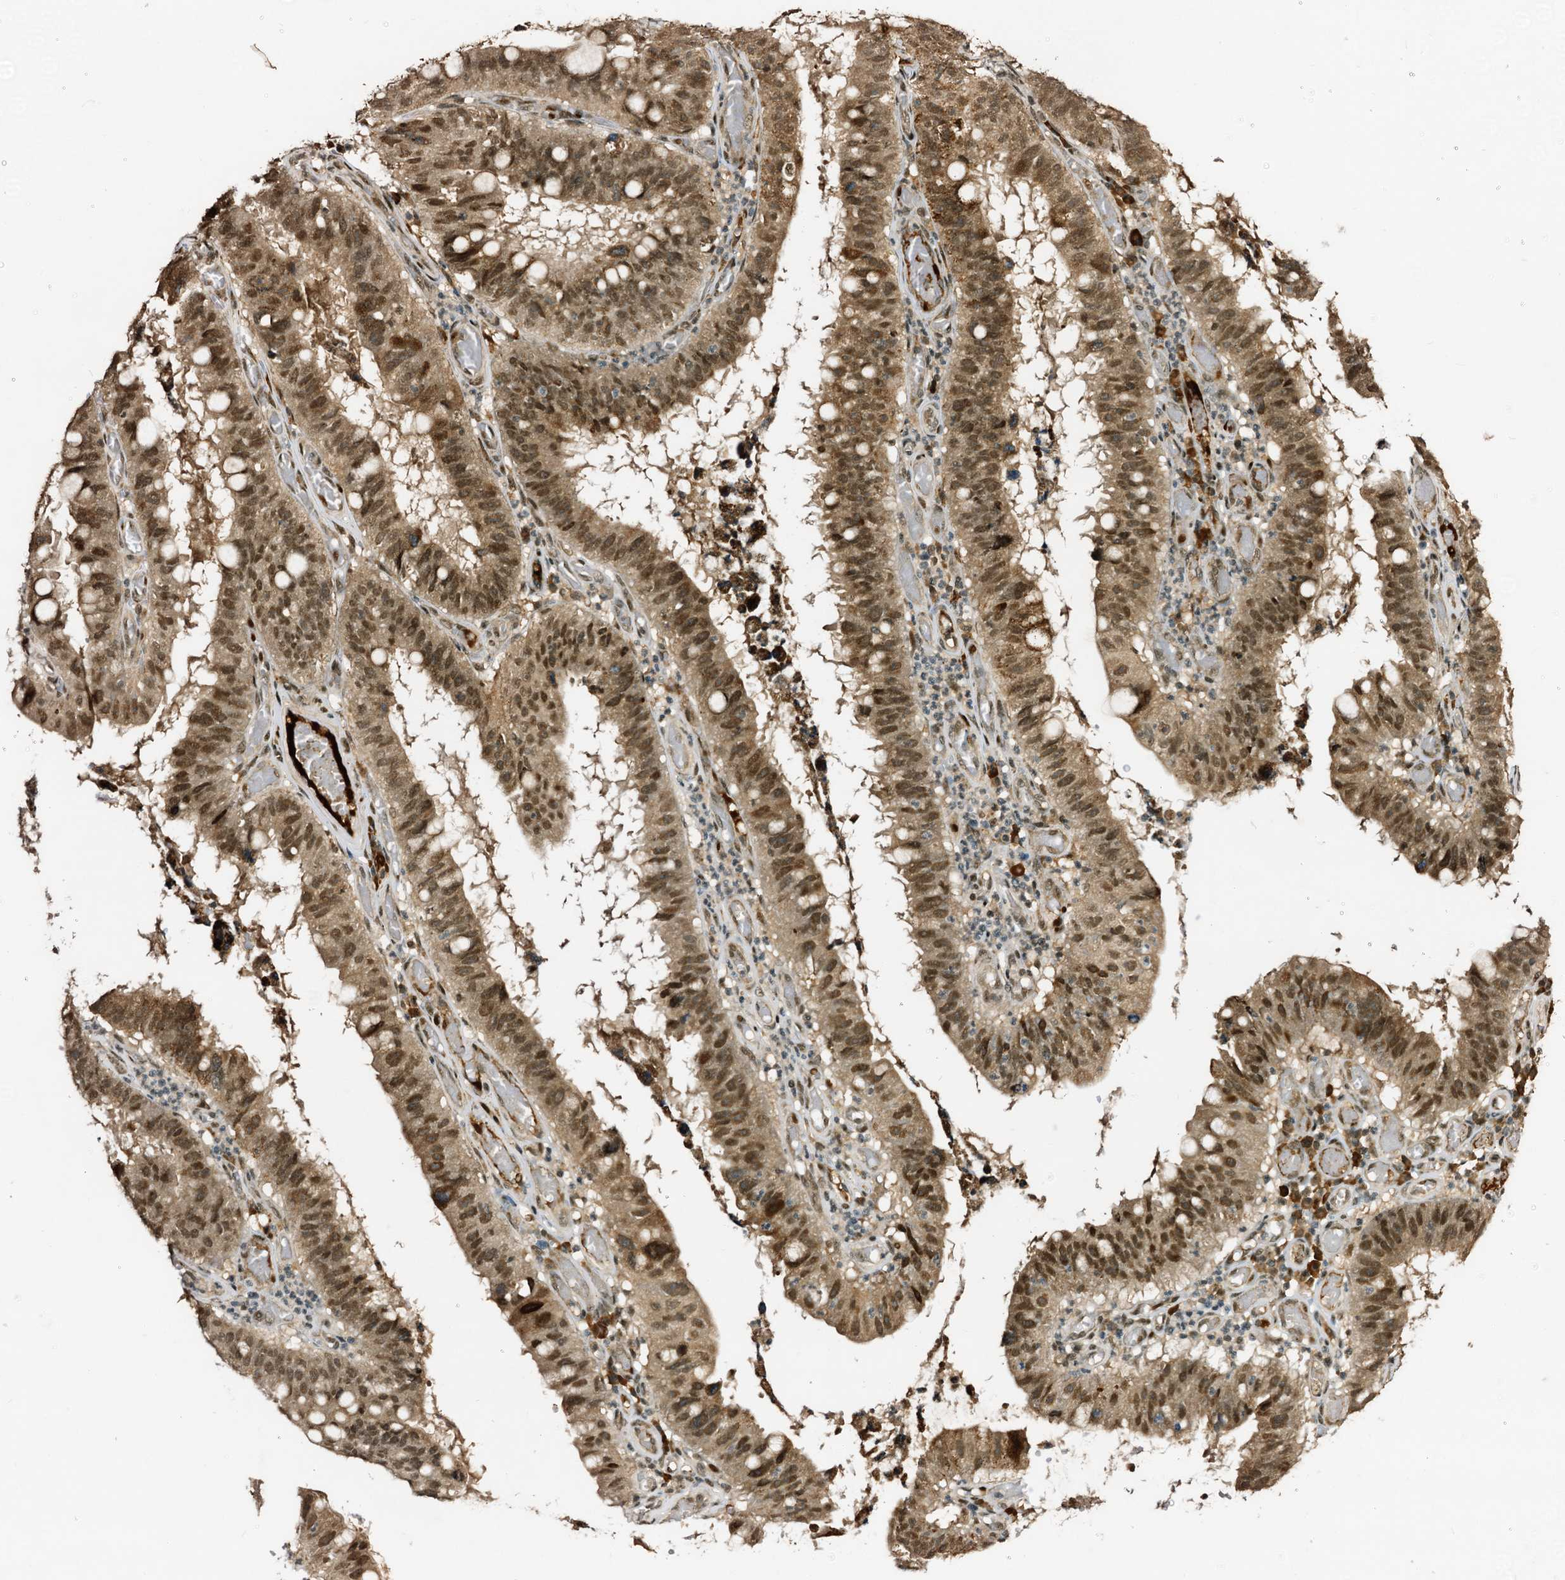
{"staining": {"intensity": "moderate", "quantity": ">75%", "location": "nuclear"}, "tissue": "stomach cancer", "cell_type": "Tumor cells", "image_type": "cancer", "snomed": [{"axis": "morphology", "description": "Adenocarcinoma, NOS"}, {"axis": "topography", "description": "Stomach"}], "caption": "An immunohistochemistry (IHC) image of neoplastic tissue is shown. Protein staining in brown shows moderate nuclear positivity in adenocarcinoma (stomach) within tumor cells.", "gene": "TRAPPC4", "patient": {"sex": "male", "age": 59}}